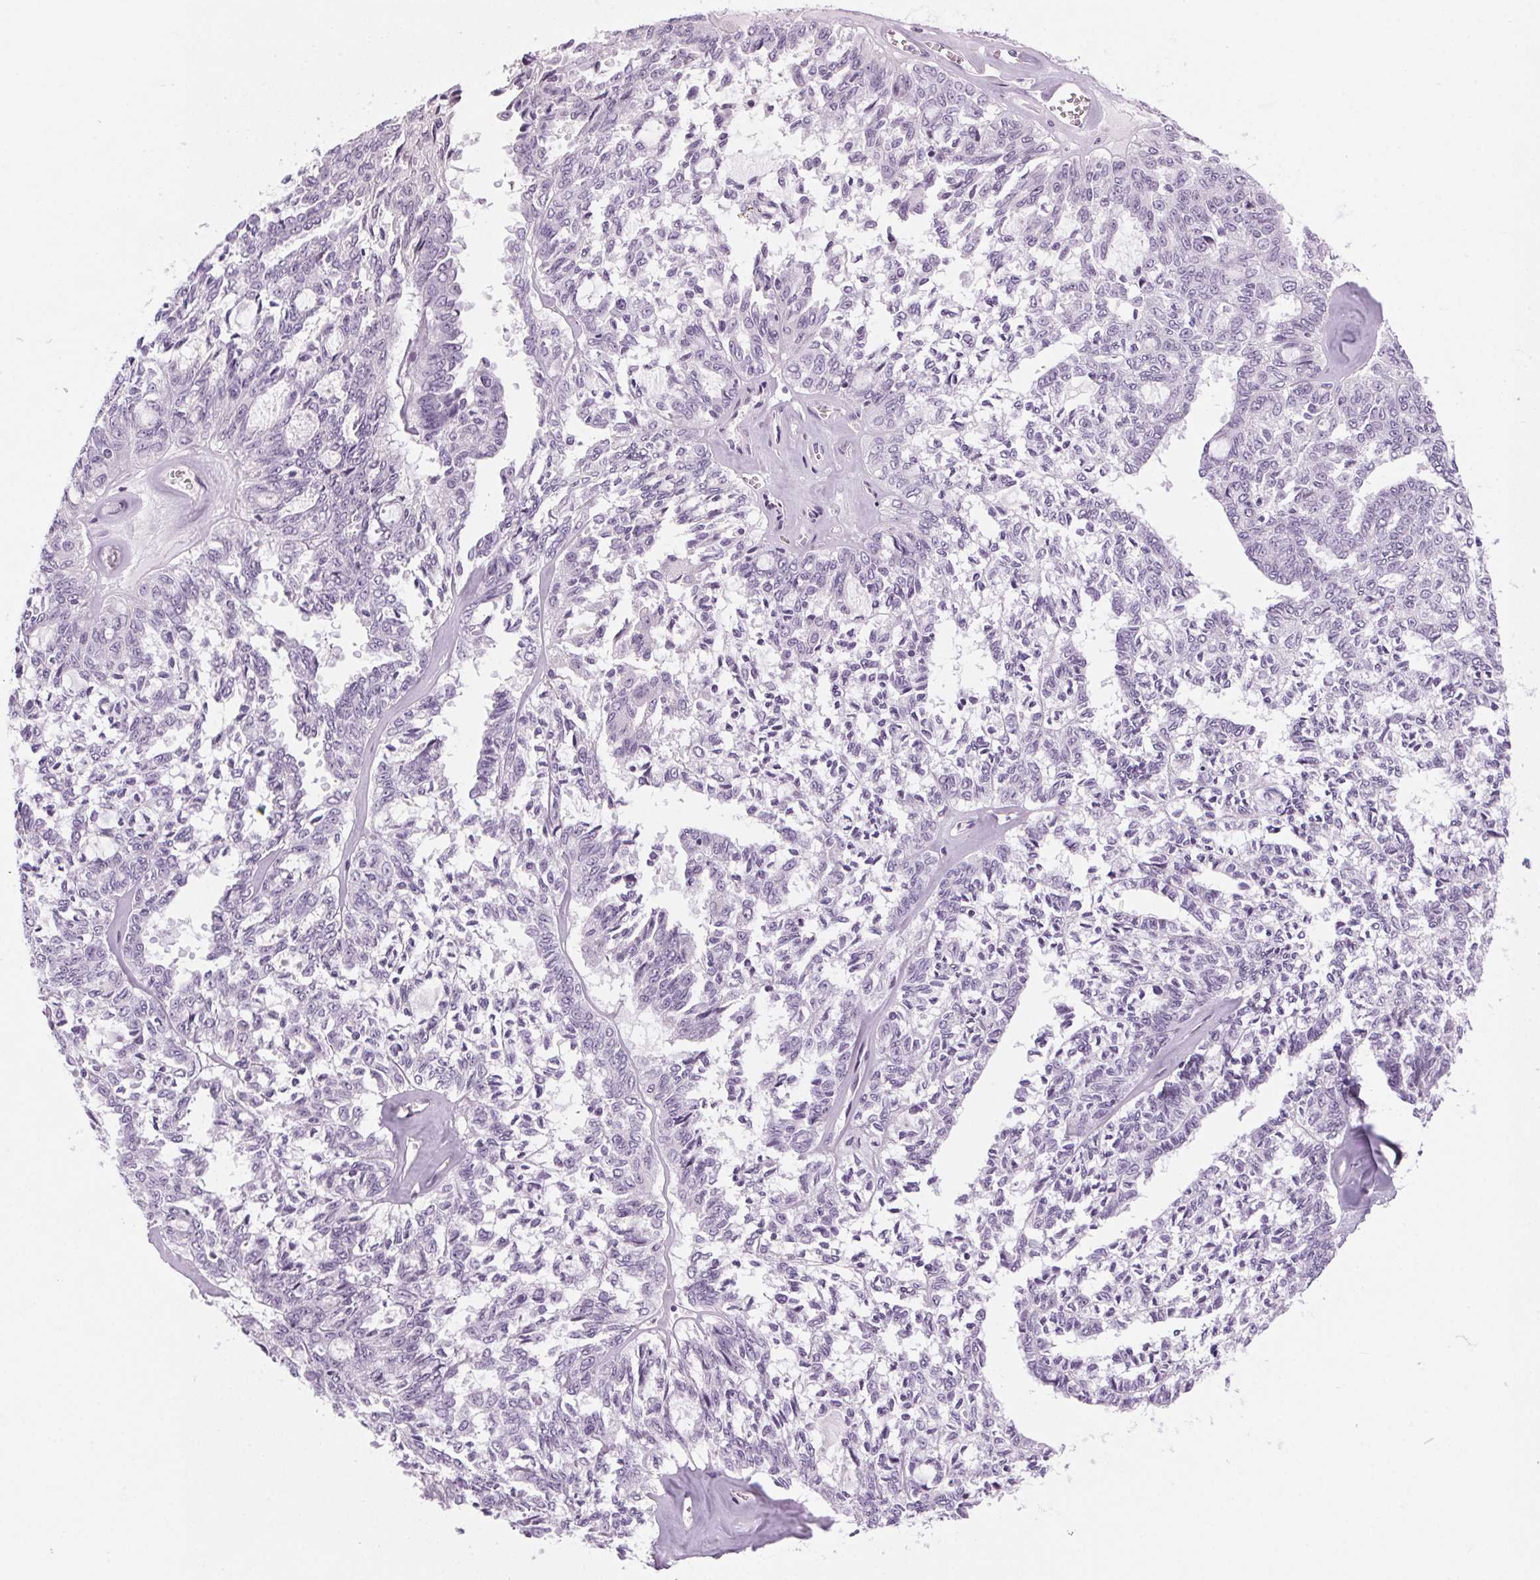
{"staining": {"intensity": "negative", "quantity": "none", "location": "none"}, "tissue": "ovarian cancer", "cell_type": "Tumor cells", "image_type": "cancer", "snomed": [{"axis": "morphology", "description": "Cystadenocarcinoma, serous, NOS"}, {"axis": "topography", "description": "Ovary"}], "caption": "IHC of human ovarian serous cystadenocarcinoma reveals no expression in tumor cells.", "gene": "SLC6A19", "patient": {"sex": "female", "age": 71}}